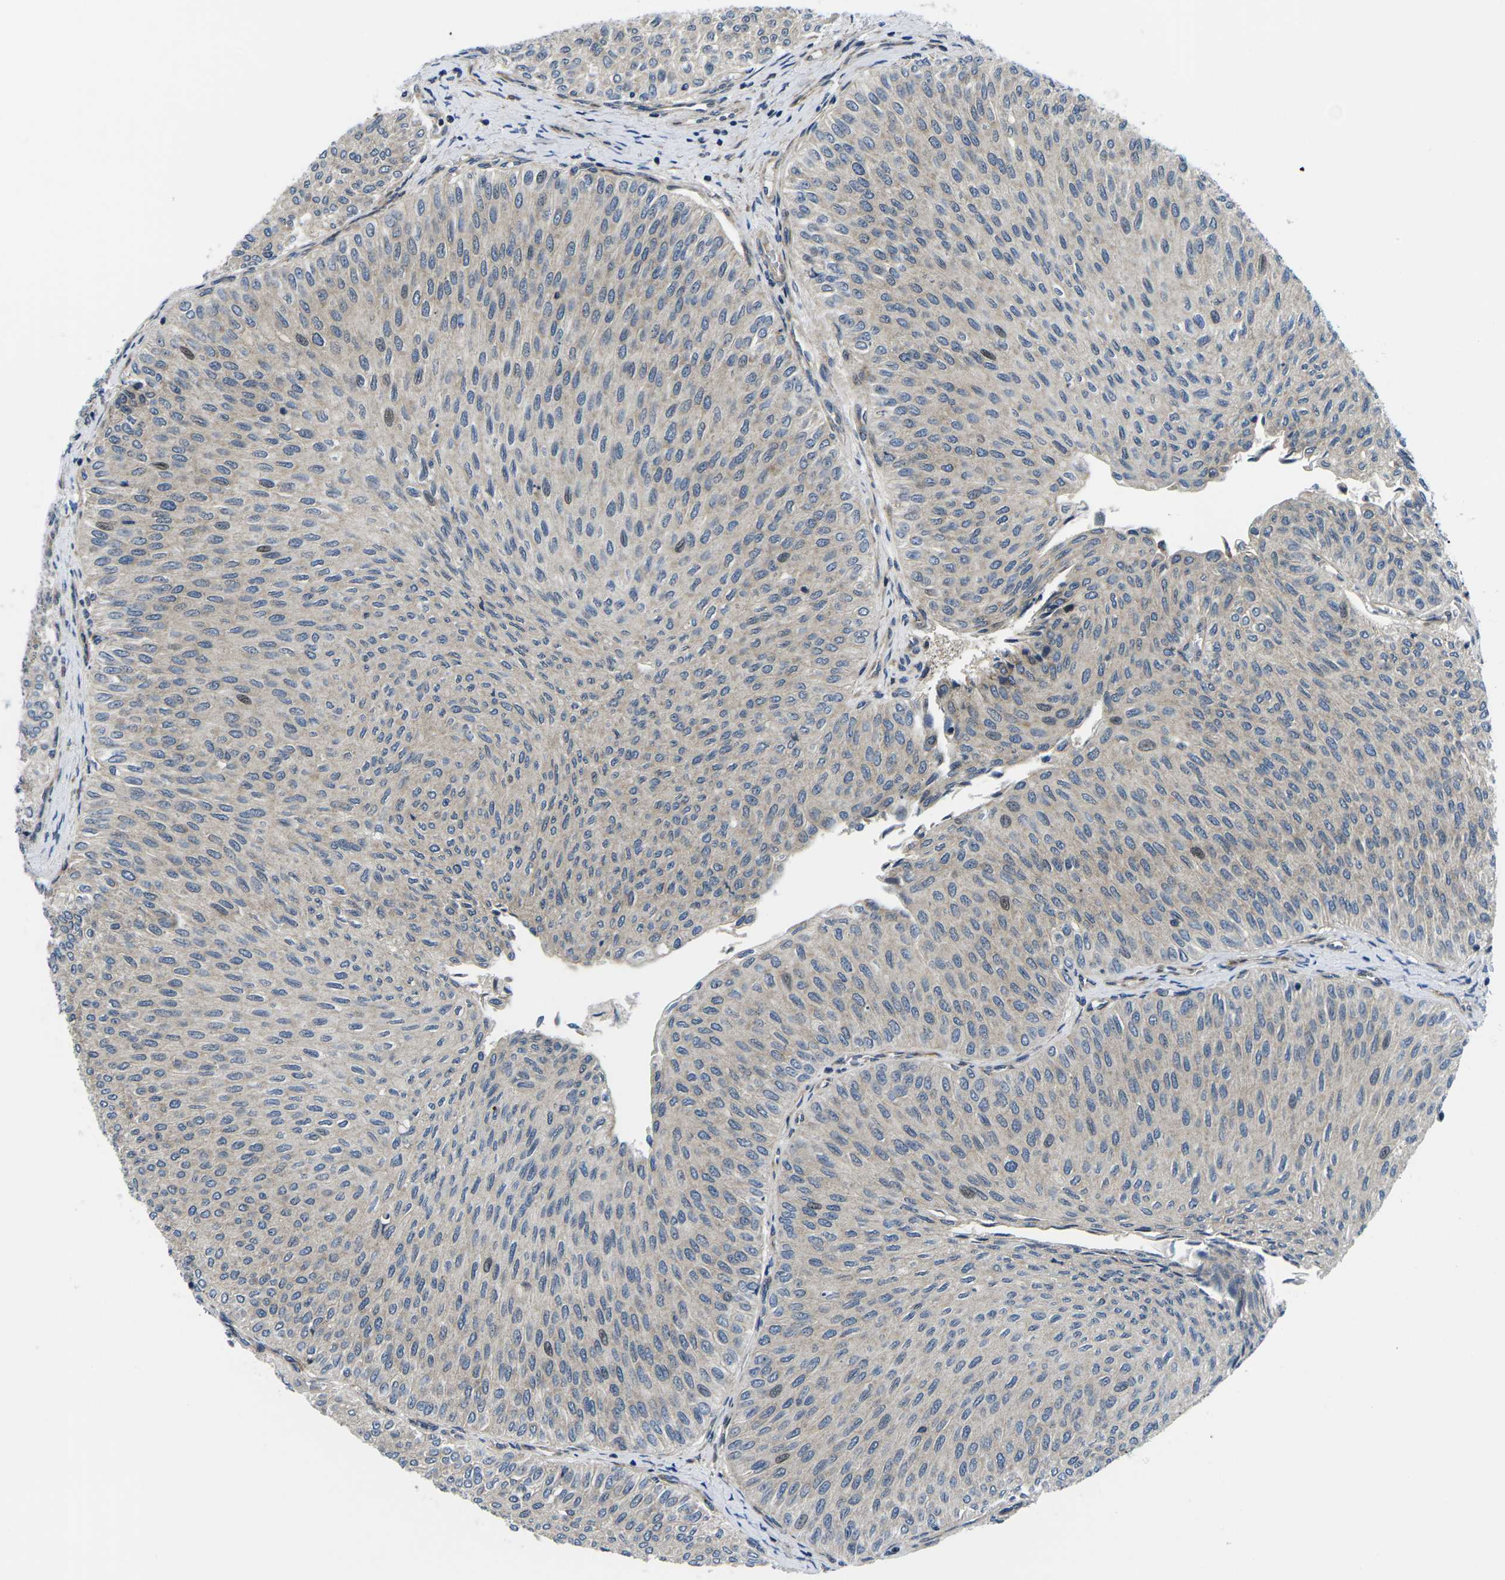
{"staining": {"intensity": "moderate", "quantity": "<25%", "location": "nuclear"}, "tissue": "urothelial cancer", "cell_type": "Tumor cells", "image_type": "cancer", "snomed": [{"axis": "morphology", "description": "Urothelial carcinoma, Low grade"}, {"axis": "topography", "description": "Urinary bladder"}], "caption": "Human urothelial cancer stained for a protein (brown) displays moderate nuclear positive positivity in approximately <25% of tumor cells.", "gene": "EIF4E", "patient": {"sex": "male", "age": 78}}